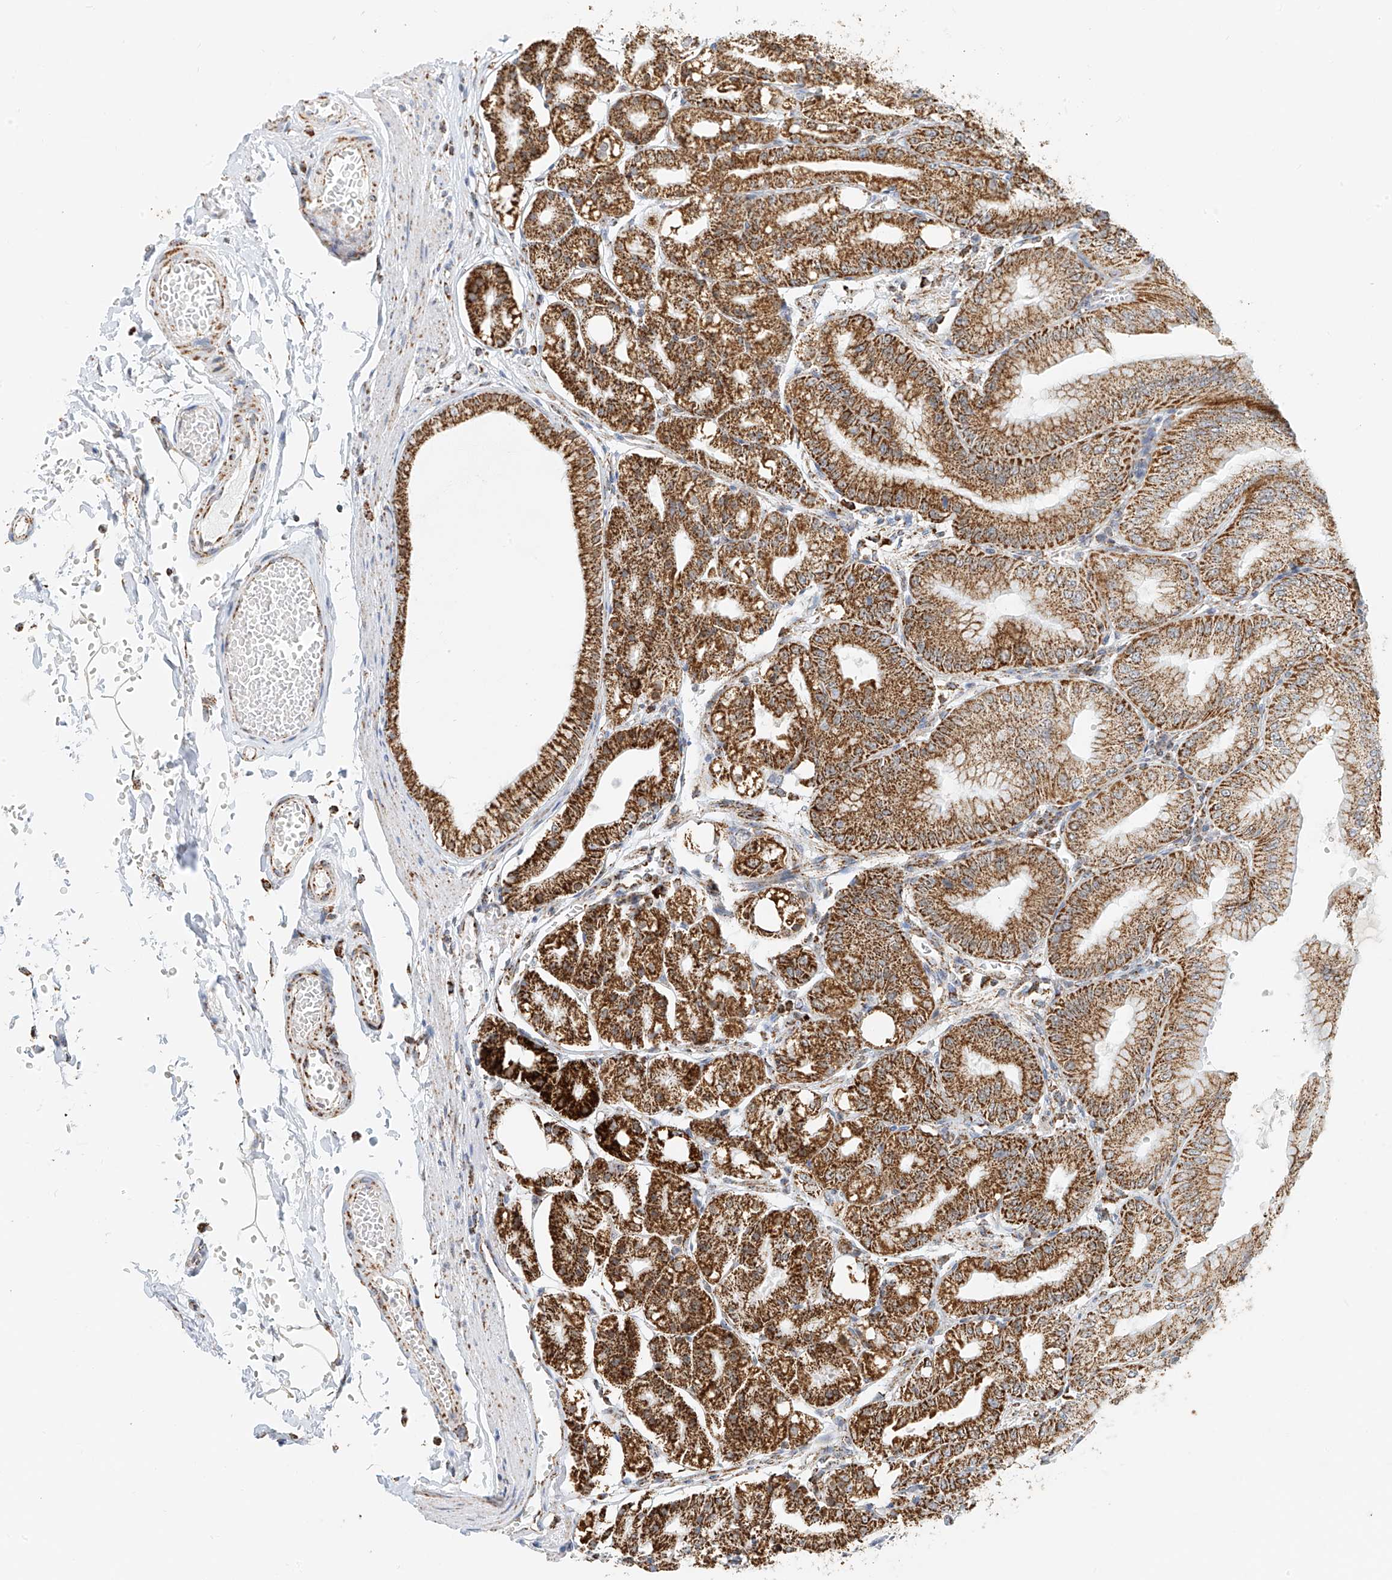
{"staining": {"intensity": "moderate", "quantity": ">75%", "location": "cytoplasmic/membranous"}, "tissue": "stomach", "cell_type": "Glandular cells", "image_type": "normal", "snomed": [{"axis": "morphology", "description": "Normal tissue, NOS"}, {"axis": "topography", "description": "Stomach, lower"}], "caption": "An immunohistochemistry histopathology image of normal tissue is shown. Protein staining in brown labels moderate cytoplasmic/membranous positivity in stomach within glandular cells. The staining is performed using DAB (3,3'-diaminobenzidine) brown chromogen to label protein expression. The nuclei are counter-stained blue using hematoxylin.", "gene": "PPA2", "patient": {"sex": "male", "age": 71}}